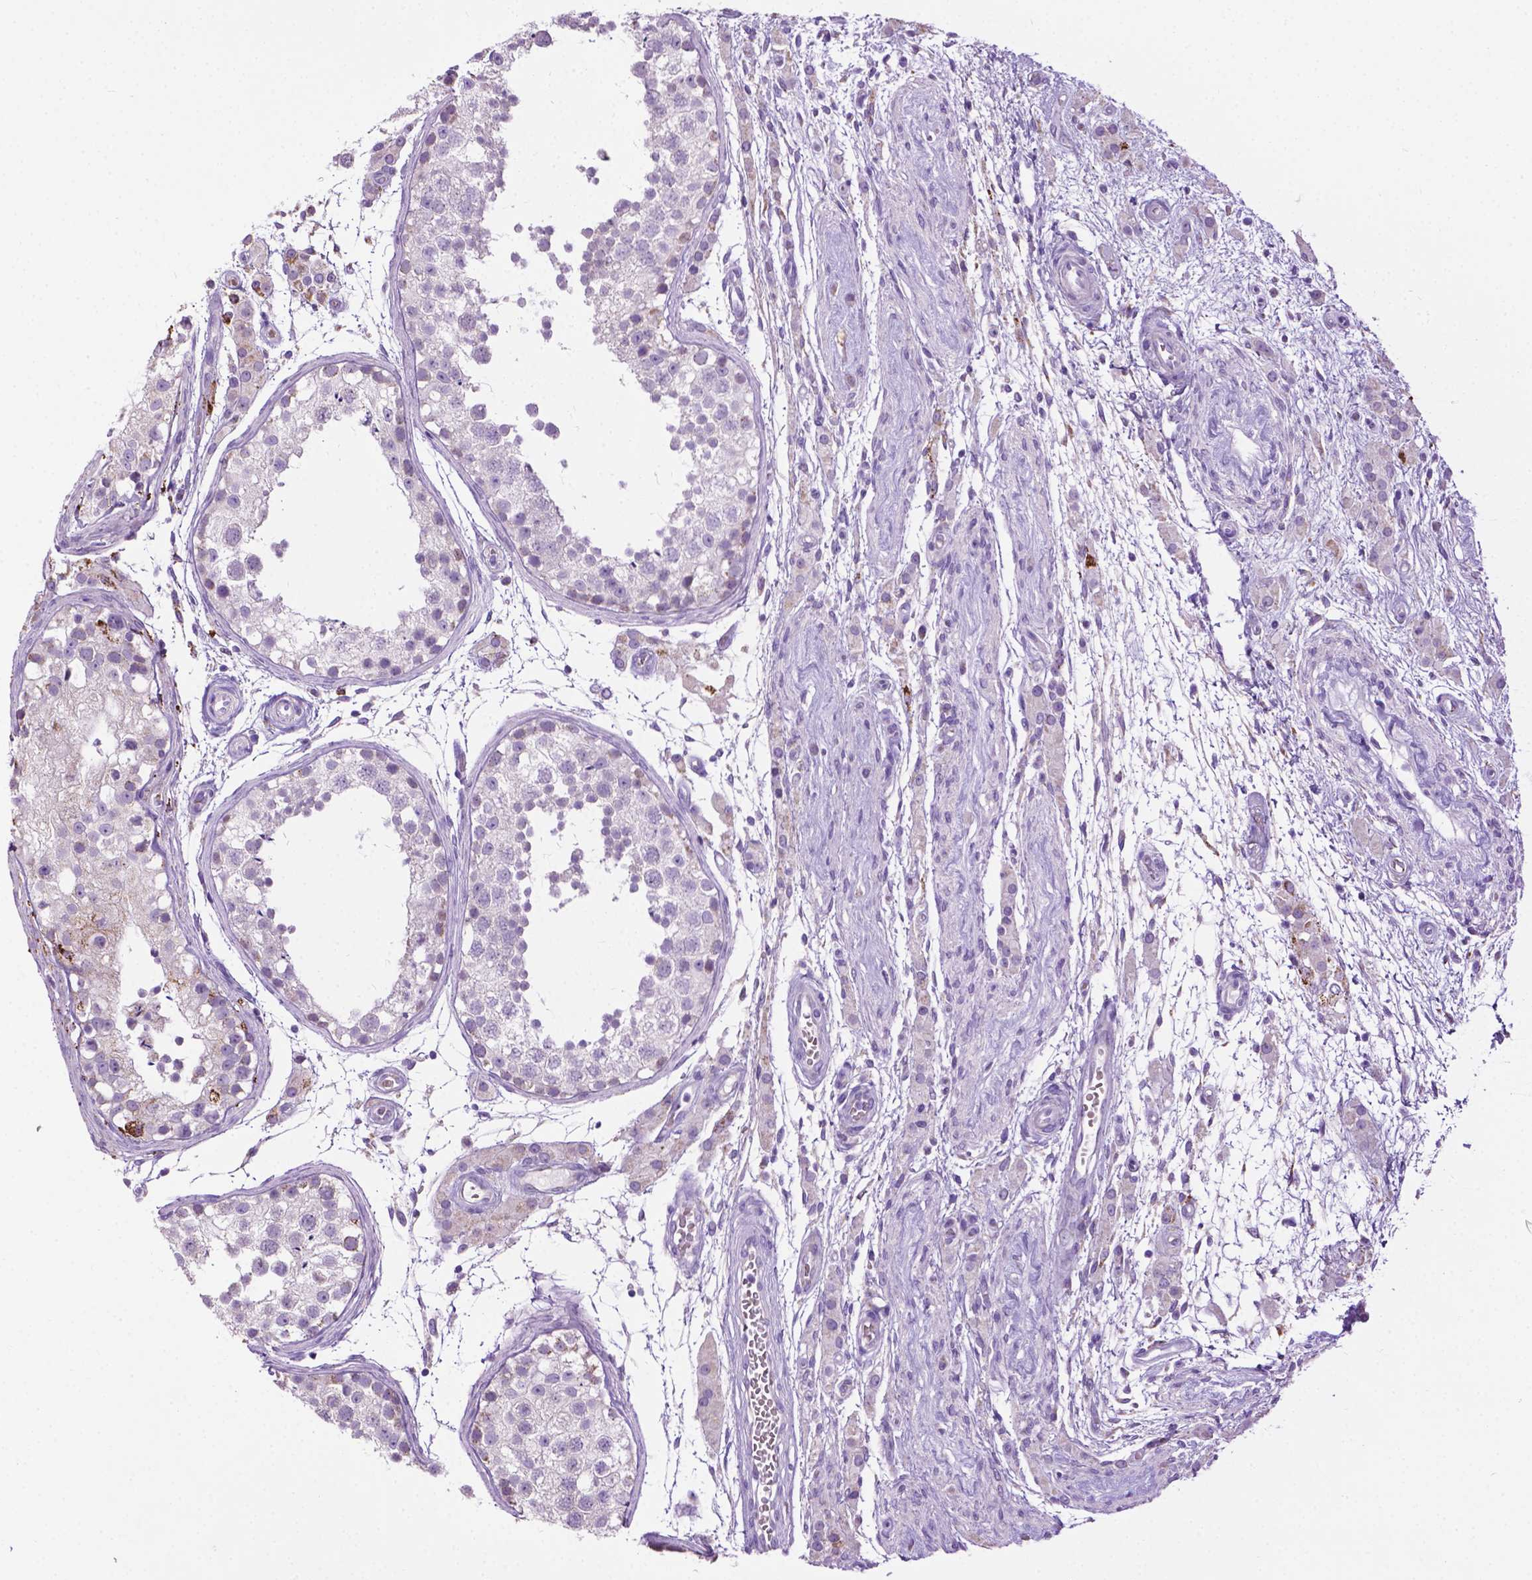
{"staining": {"intensity": "negative", "quantity": "none", "location": "none"}, "tissue": "testis", "cell_type": "Cells in seminiferous ducts", "image_type": "normal", "snomed": [{"axis": "morphology", "description": "Normal tissue, NOS"}, {"axis": "morphology", "description": "Seminoma, NOS"}, {"axis": "topography", "description": "Testis"}], "caption": "Immunohistochemical staining of normal human testis demonstrates no significant positivity in cells in seminiferous ducts. Brightfield microscopy of IHC stained with DAB (3,3'-diaminobenzidine) (brown) and hematoxylin (blue), captured at high magnification.", "gene": "TMEM132E", "patient": {"sex": "male", "age": 29}}